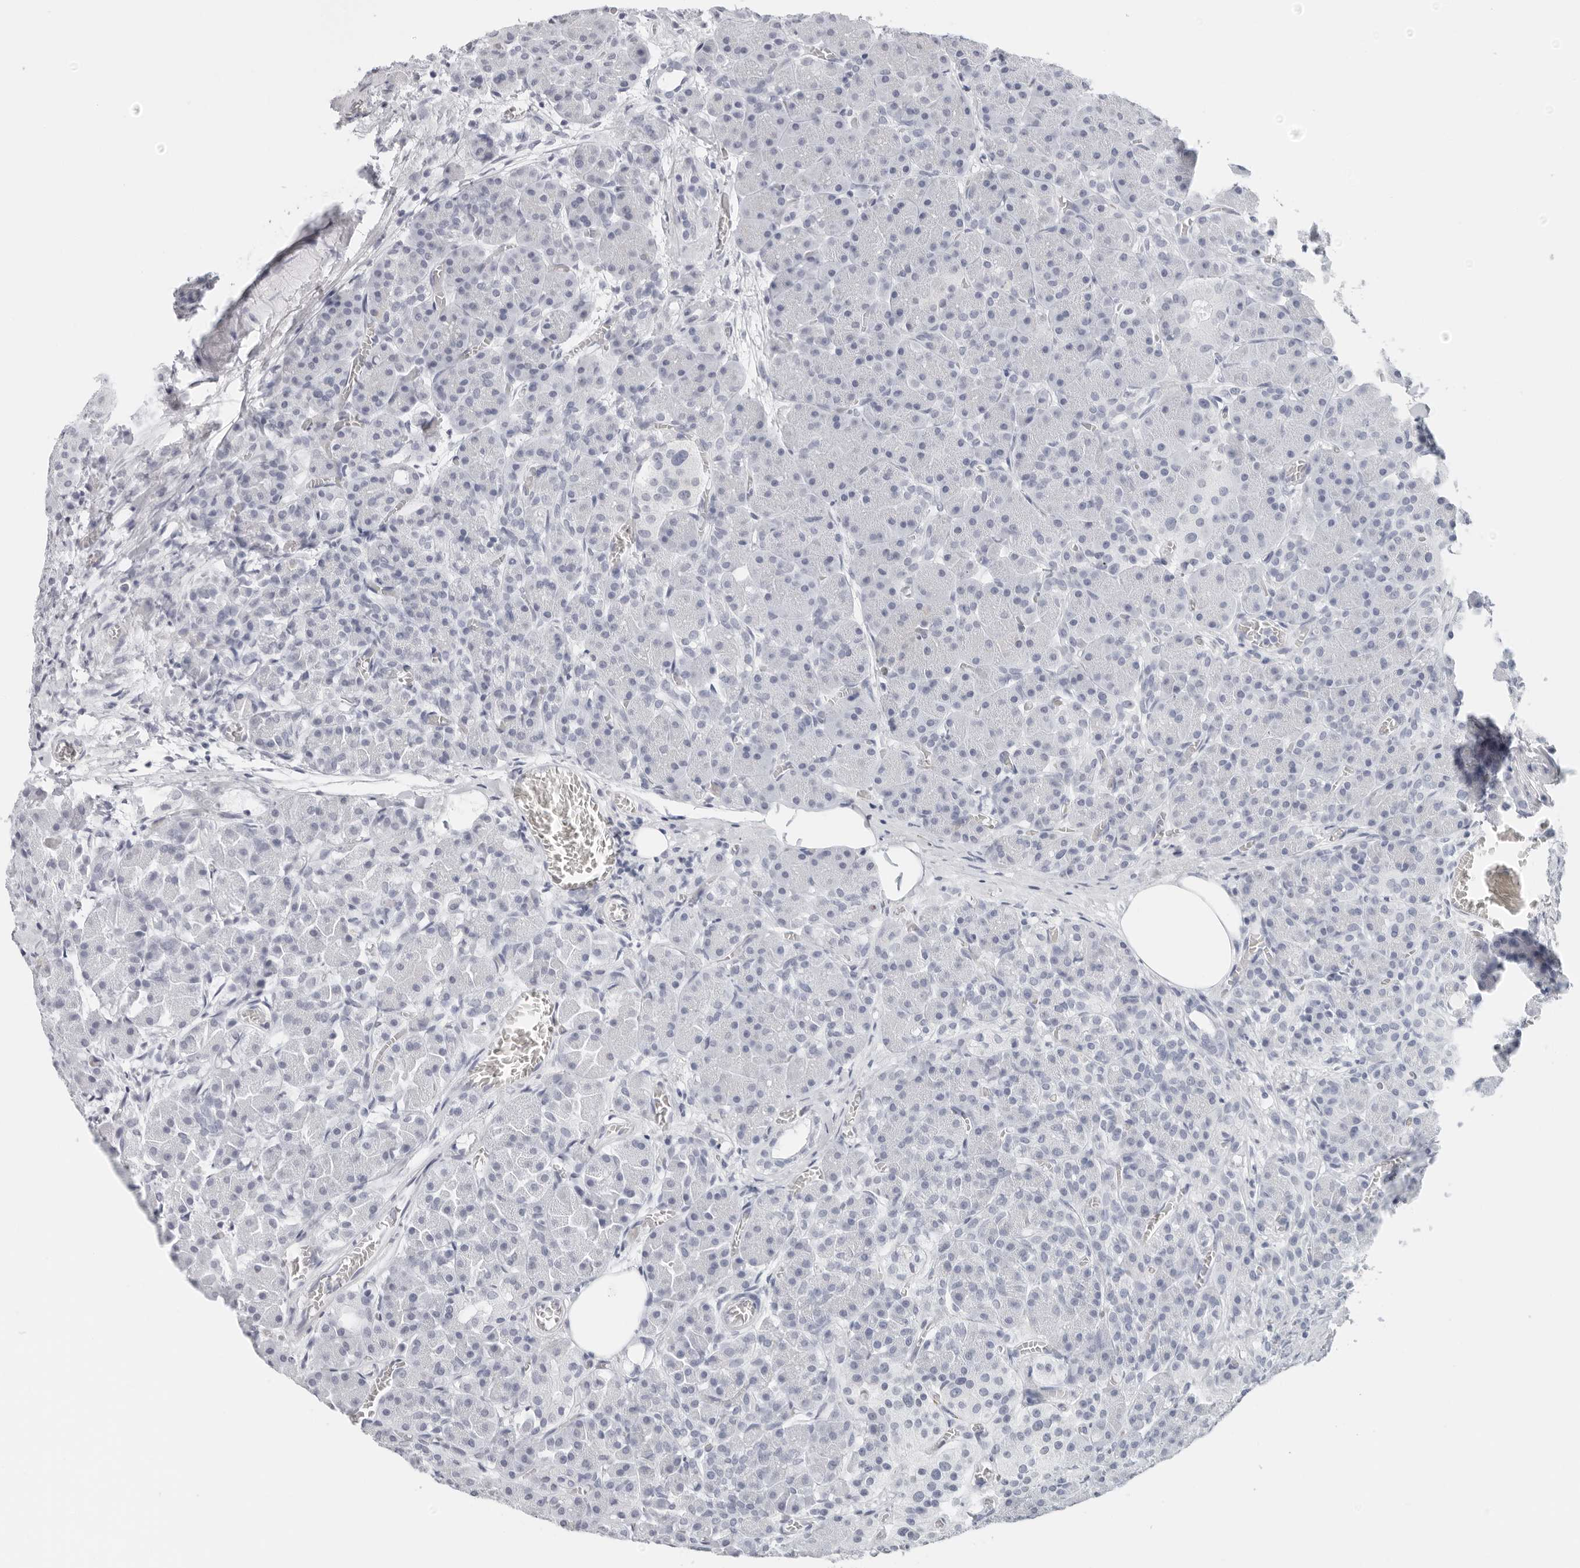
{"staining": {"intensity": "negative", "quantity": "none", "location": "none"}, "tissue": "pancreas", "cell_type": "Exocrine glandular cells", "image_type": "normal", "snomed": [{"axis": "morphology", "description": "Normal tissue, NOS"}, {"axis": "topography", "description": "Pancreas"}], "caption": "Human pancreas stained for a protein using IHC reveals no expression in exocrine glandular cells.", "gene": "CST1", "patient": {"sex": "male", "age": 63}}